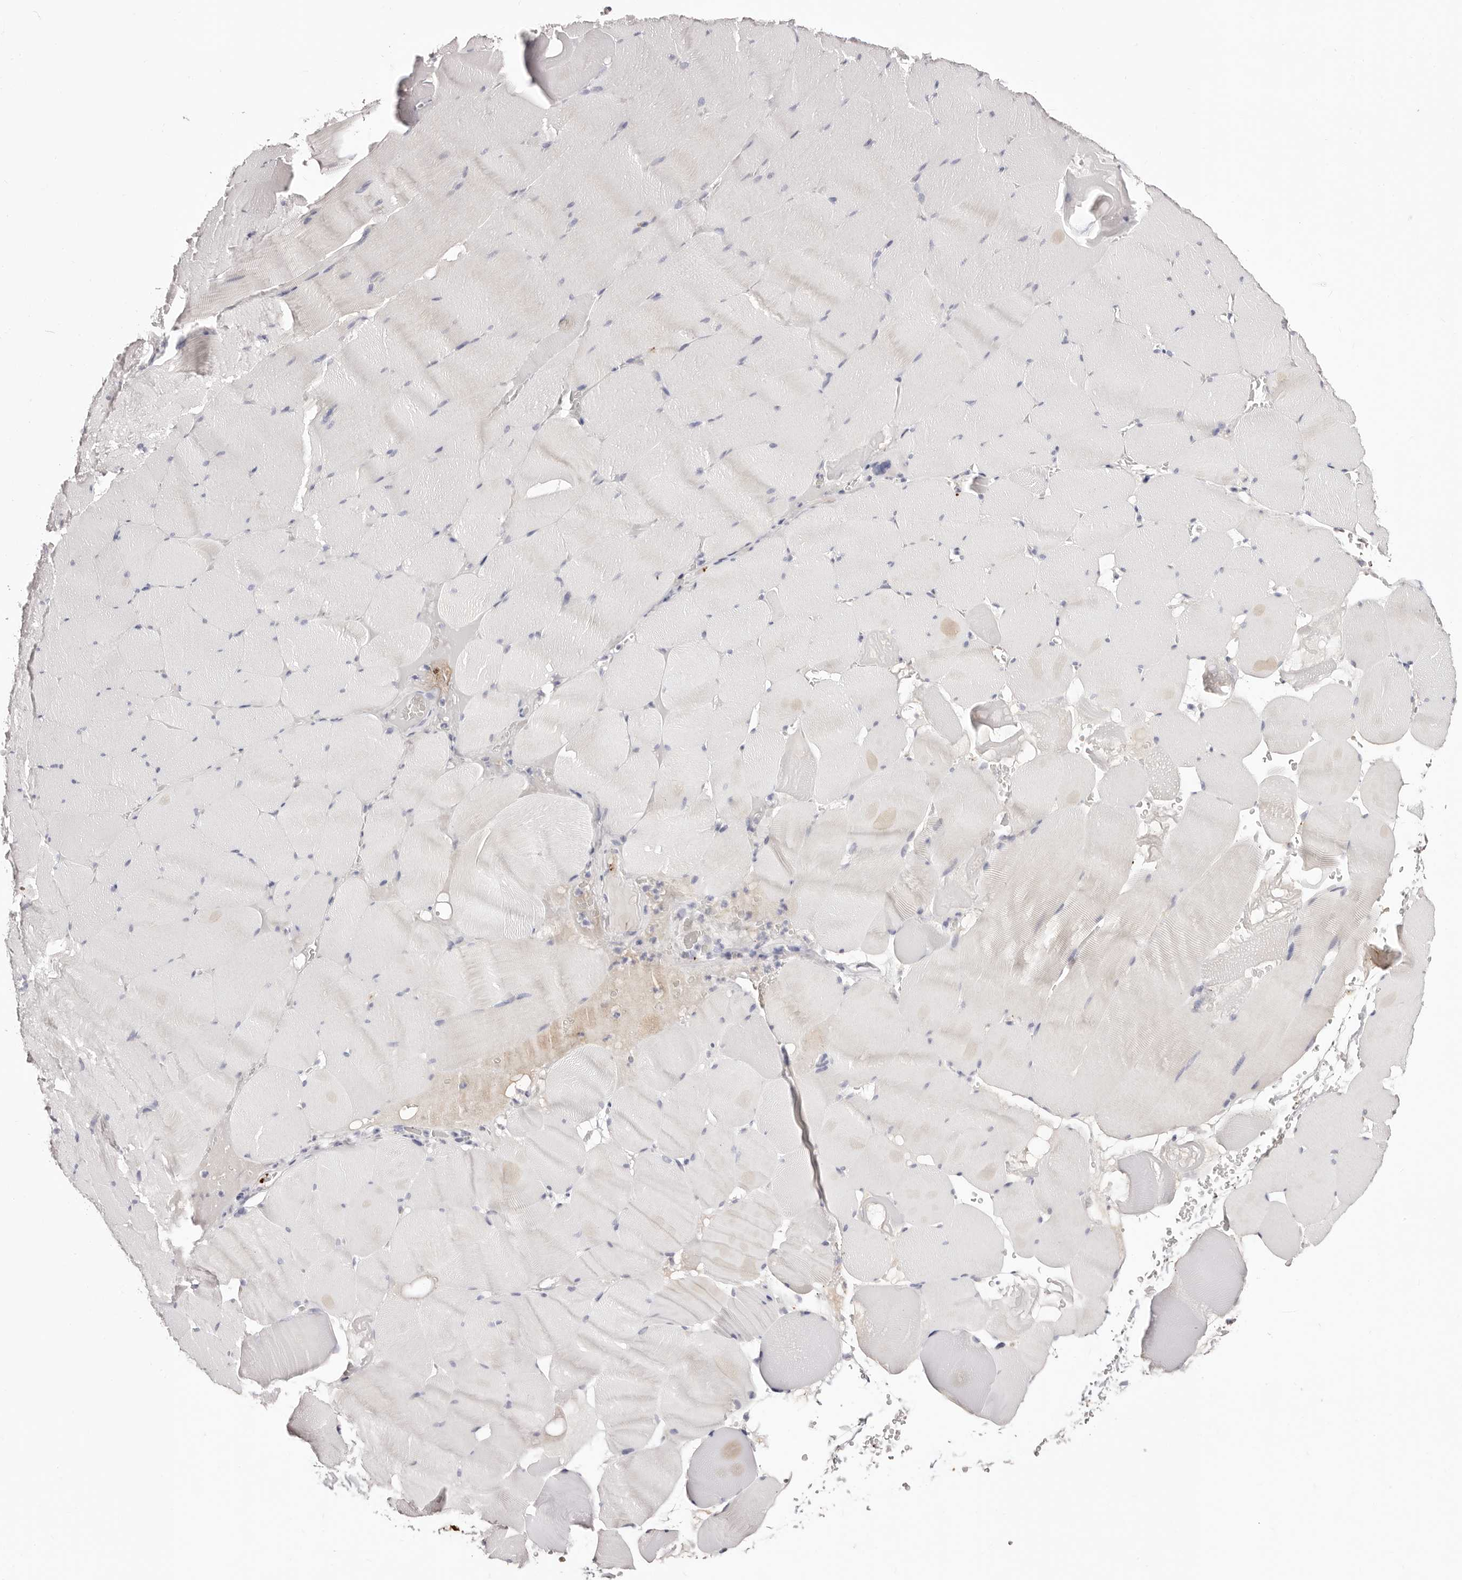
{"staining": {"intensity": "negative", "quantity": "none", "location": "none"}, "tissue": "skeletal muscle", "cell_type": "Myocytes", "image_type": "normal", "snomed": [{"axis": "morphology", "description": "Normal tissue, NOS"}, {"axis": "topography", "description": "Skeletal muscle"}], "caption": "This is a histopathology image of immunohistochemistry staining of benign skeletal muscle, which shows no staining in myocytes. (DAB (3,3'-diaminobenzidine) immunohistochemistry with hematoxylin counter stain).", "gene": "PF4", "patient": {"sex": "male", "age": 62}}